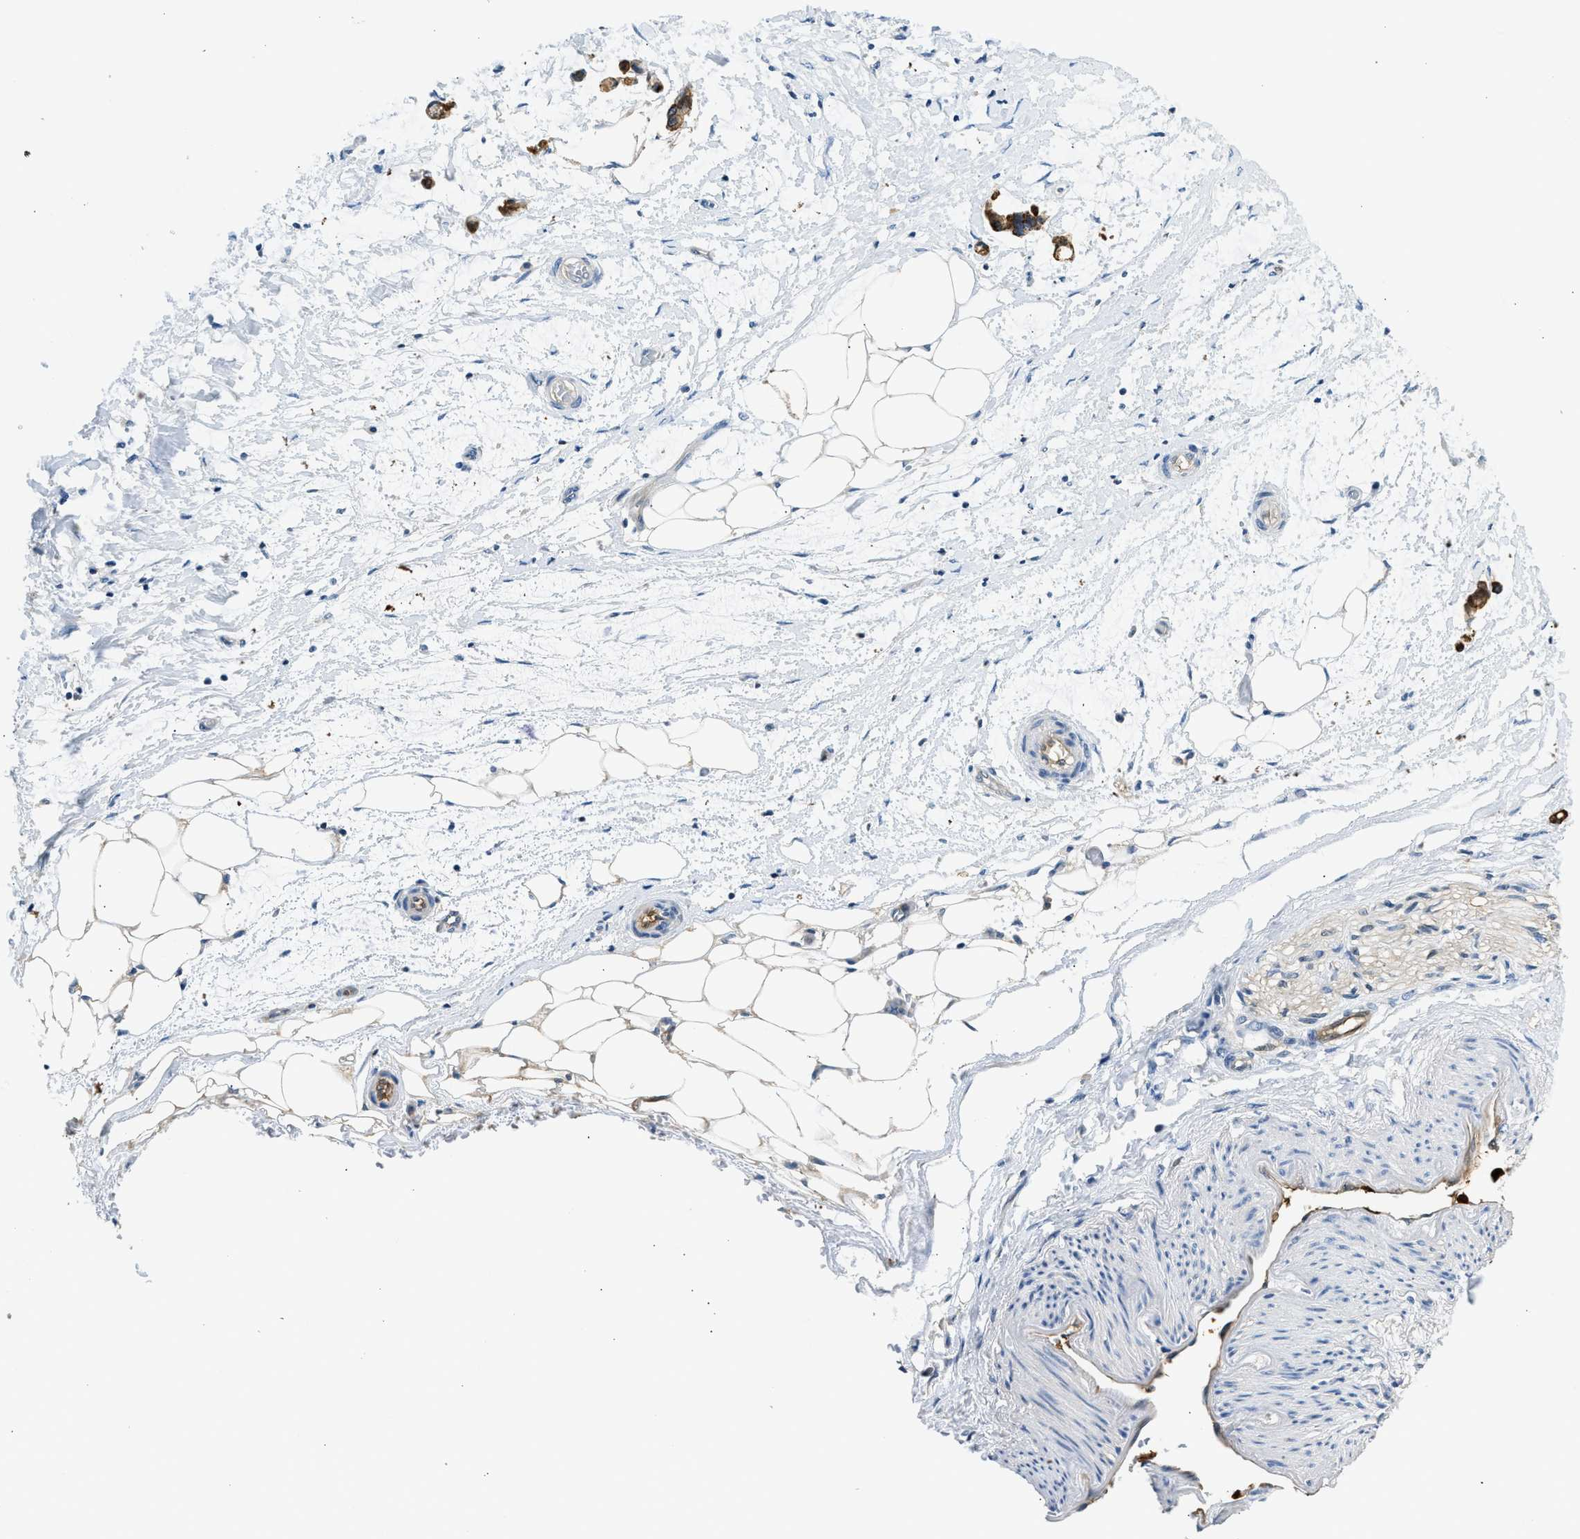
{"staining": {"intensity": "moderate", "quantity": "<25%", "location": "cytoplasmic/membranous"}, "tissue": "adipose tissue", "cell_type": "Adipocytes", "image_type": "normal", "snomed": [{"axis": "morphology", "description": "Normal tissue, NOS"}, {"axis": "morphology", "description": "Adenocarcinoma, NOS"}, {"axis": "topography", "description": "Colon"}, {"axis": "topography", "description": "Peripheral nerve tissue"}], "caption": "DAB (3,3'-diaminobenzidine) immunohistochemical staining of normal adipose tissue reveals moderate cytoplasmic/membranous protein staining in about <25% of adipocytes.", "gene": "ANXA3", "patient": {"sex": "male", "age": 14}}